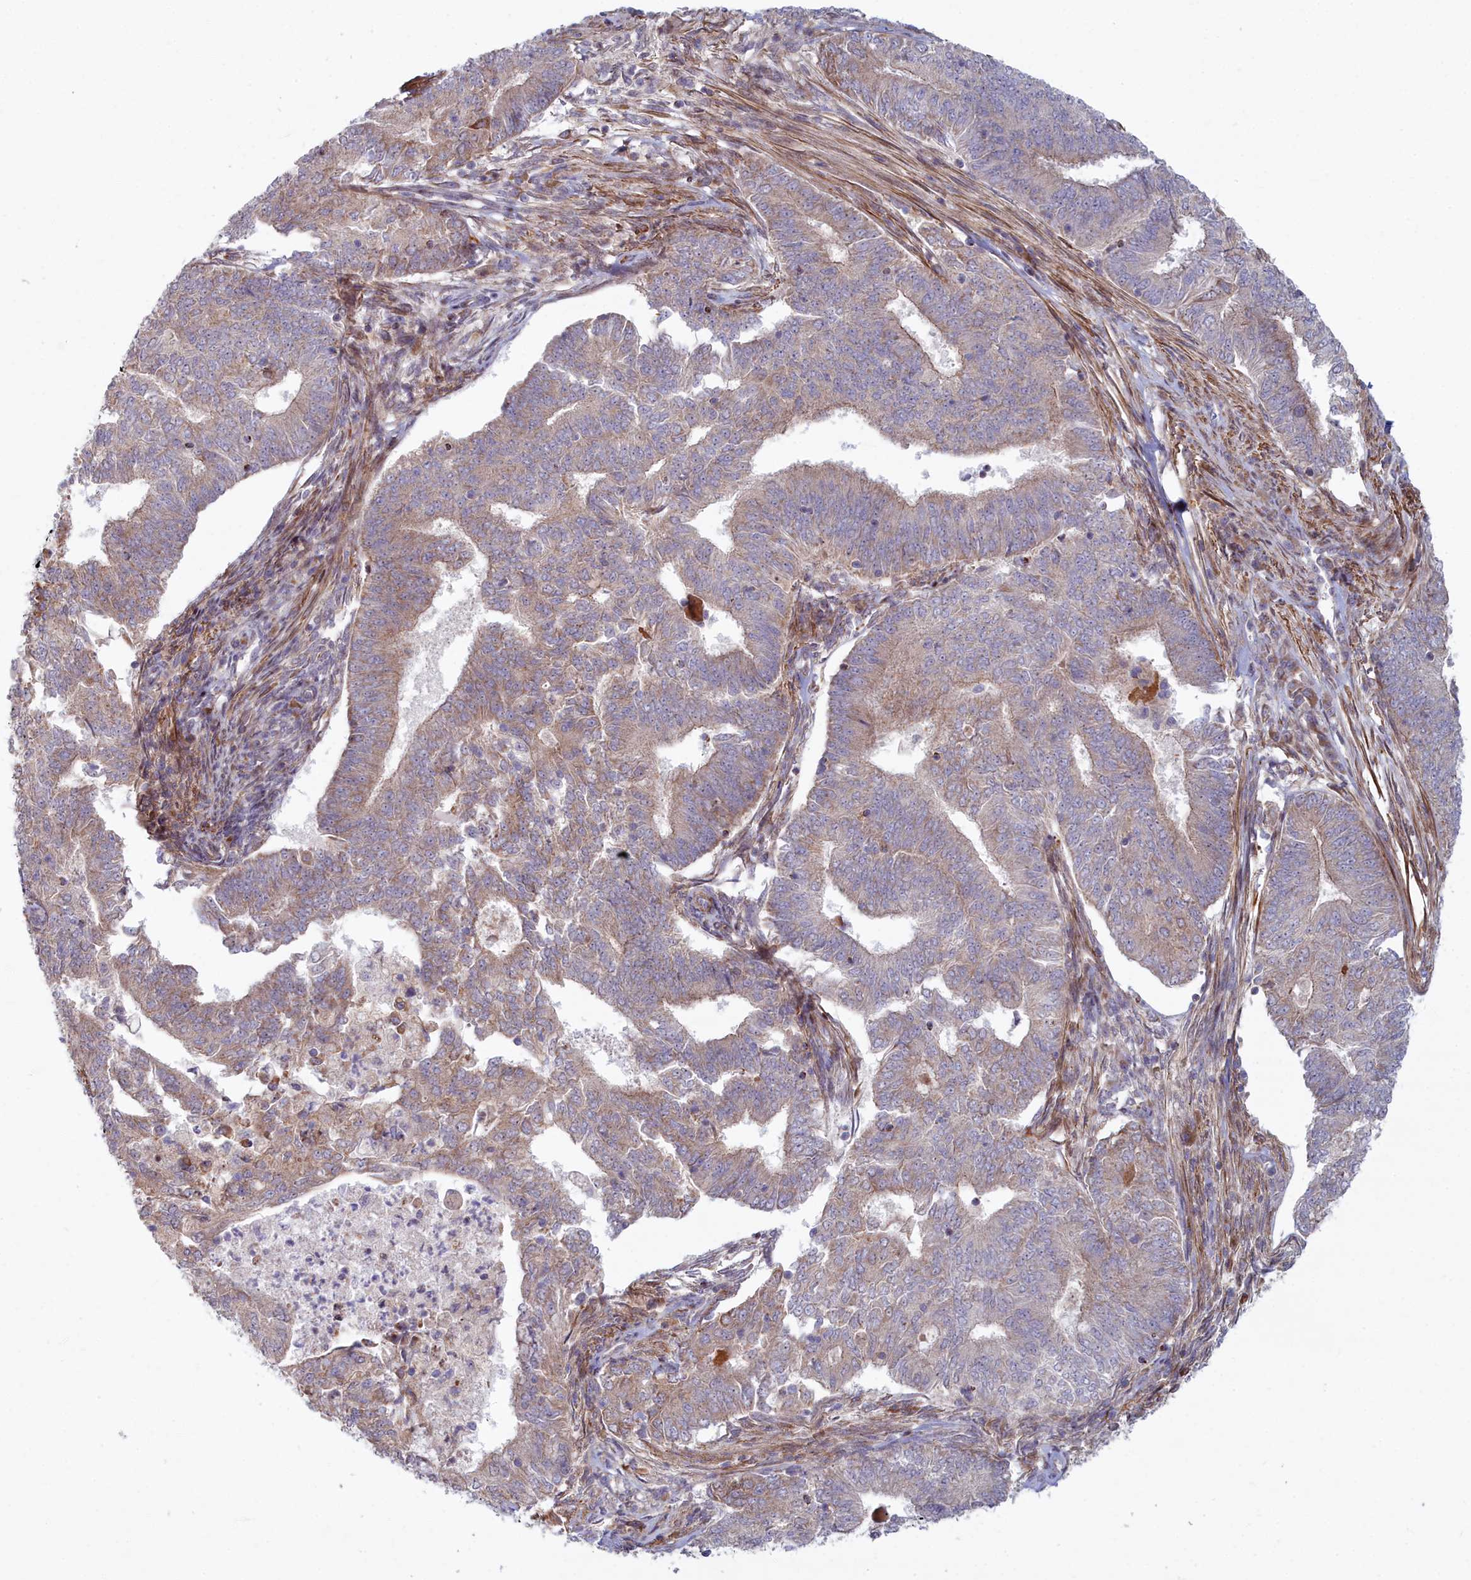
{"staining": {"intensity": "weak", "quantity": ">75%", "location": "cytoplasmic/membranous"}, "tissue": "endometrial cancer", "cell_type": "Tumor cells", "image_type": "cancer", "snomed": [{"axis": "morphology", "description": "Adenocarcinoma, NOS"}, {"axis": "topography", "description": "Endometrium"}], "caption": "Approximately >75% of tumor cells in human endometrial cancer (adenocarcinoma) exhibit weak cytoplasmic/membranous protein staining as visualized by brown immunohistochemical staining.", "gene": "C15orf40", "patient": {"sex": "female", "age": 62}}